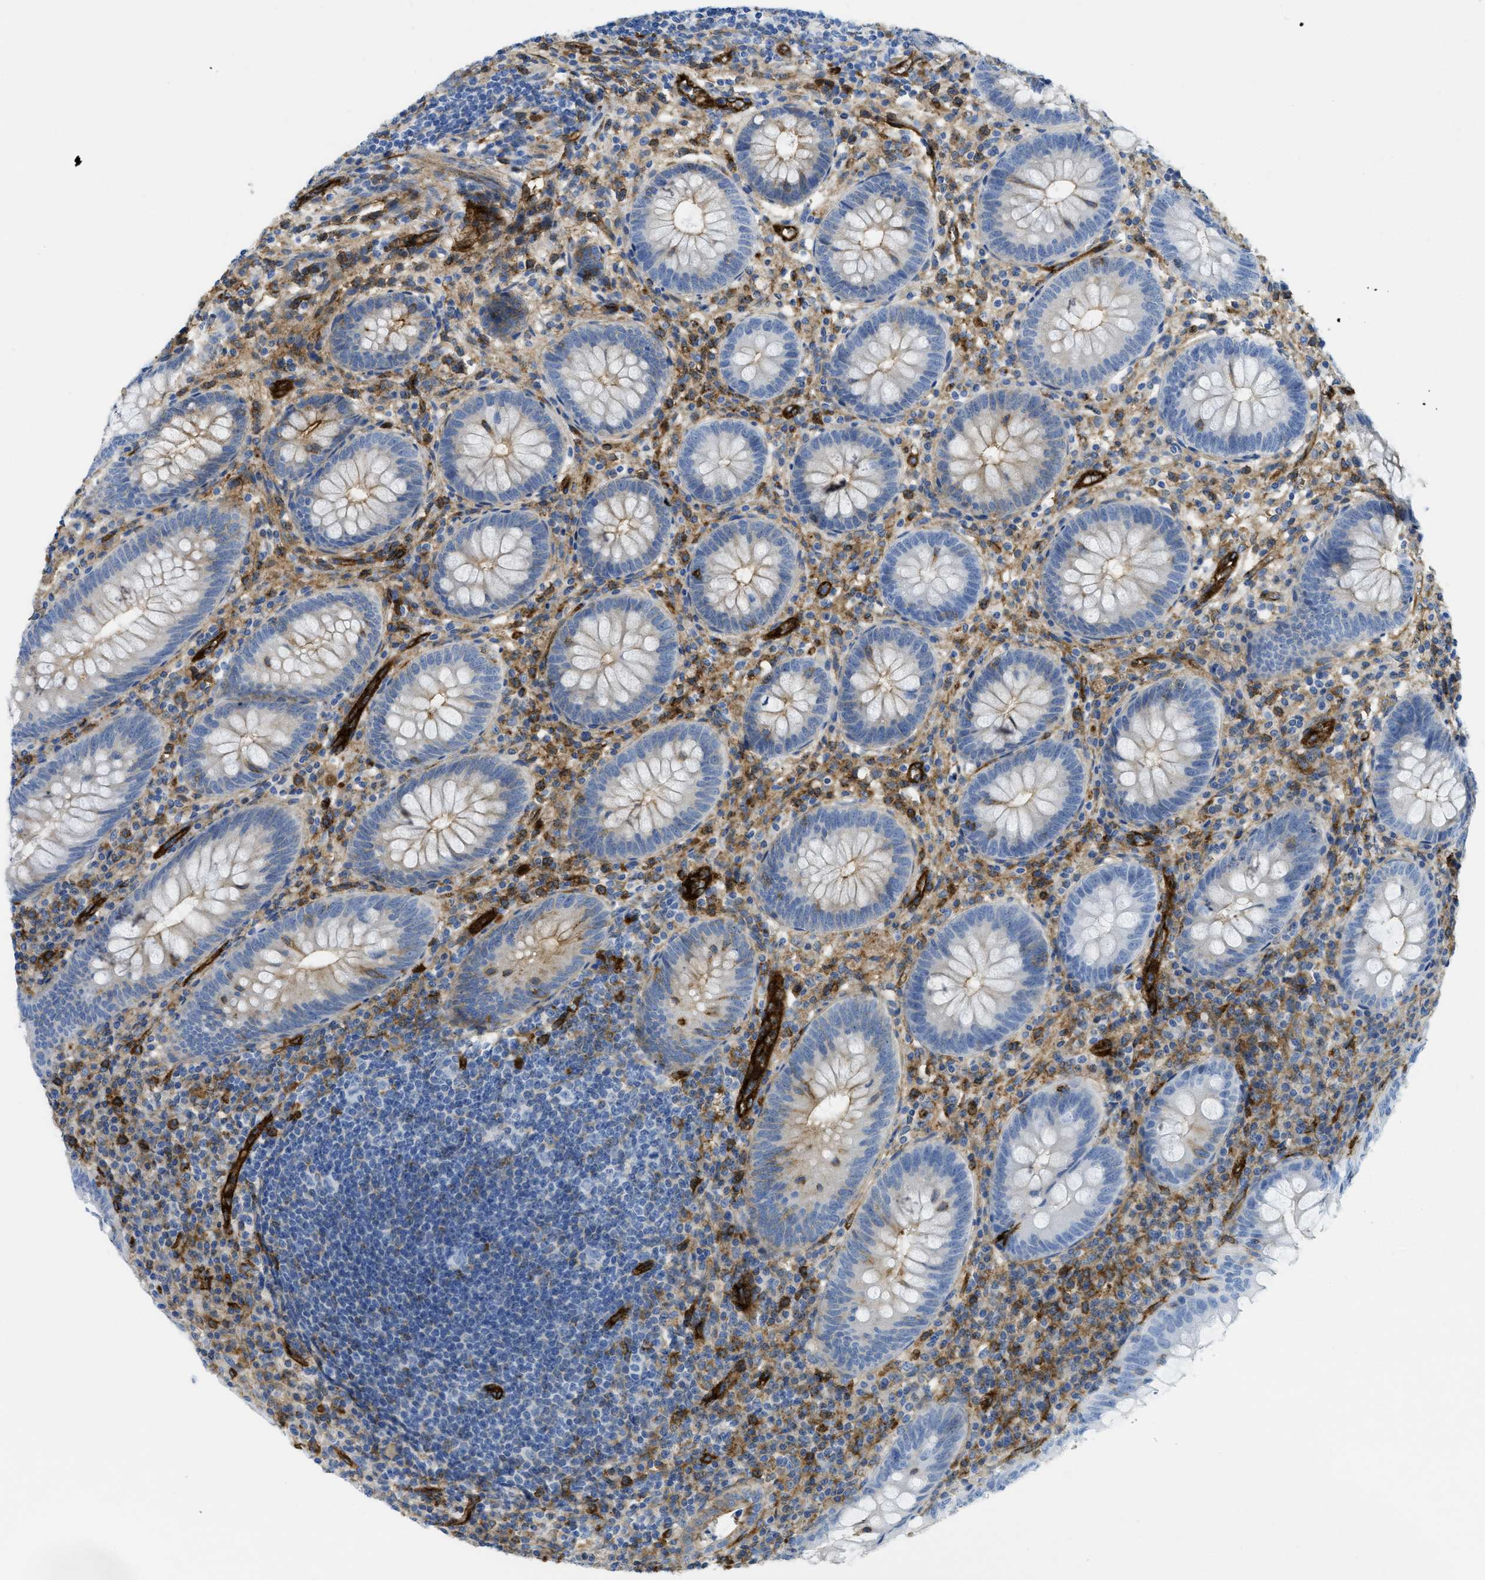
{"staining": {"intensity": "weak", "quantity": "25%-75%", "location": "cytoplasmic/membranous"}, "tissue": "appendix", "cell_type": "Glandular cells", "image_type": "normal", "snomed": [{"axis": "morphology", "description": "Normal tissue, NOS"}, {"axis": "topography", "description": "Appendix"}], "caption": "Immunohistochemical staining of normal human appendix reveals 25%-75% levels of weak cytoplasmic/membranous protein expression in approximately 25%-75% of glandular cells. (IHC, brightfield microscopy, high magnification).", "gene": "HIP1", "patient": {"sex": "male", "age": 56}}